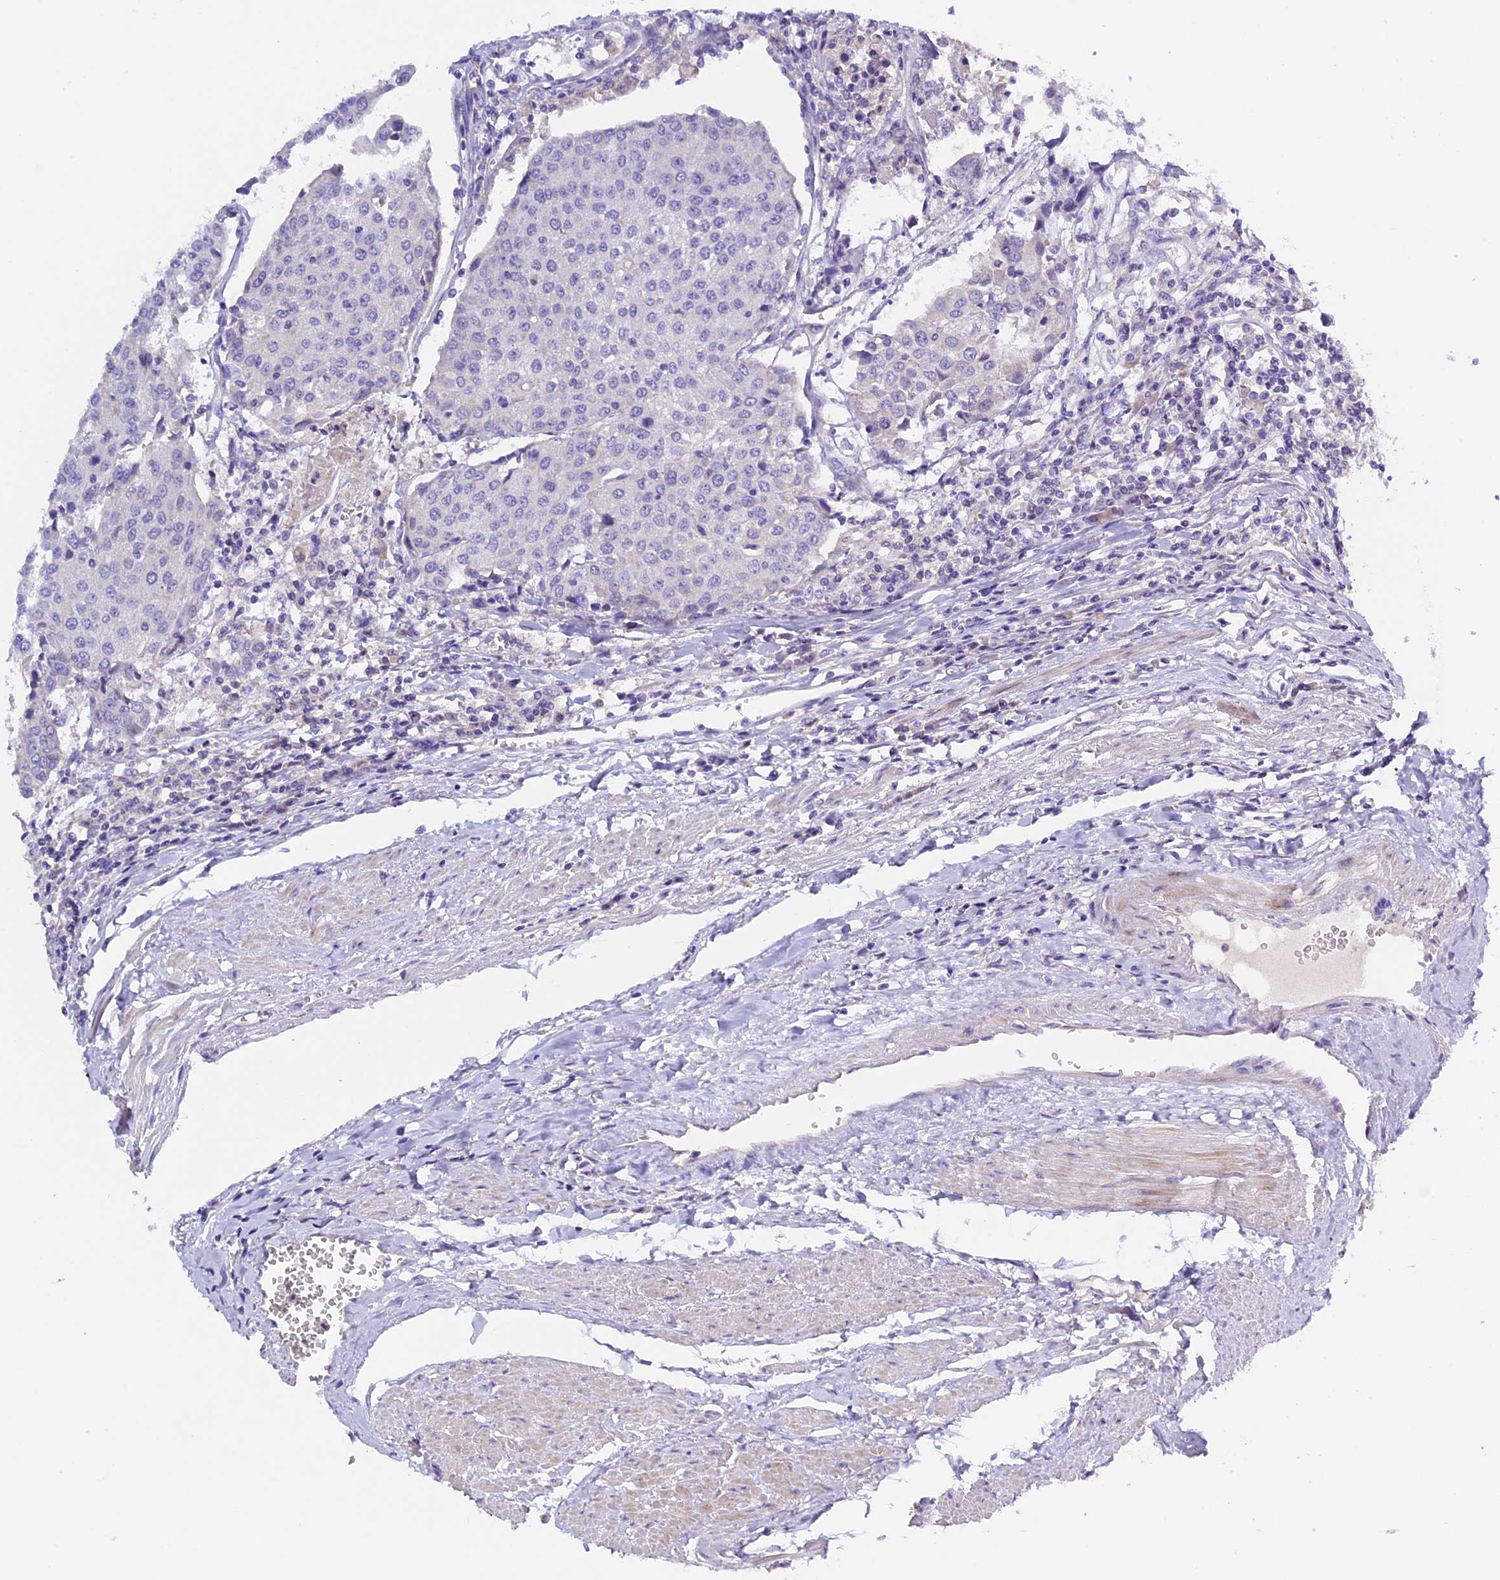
{"staining": {"intensity": "negative", "quantity": "none", "location": "none"}, "tissue": "urothelial cancer", "cell_type": "Tumor cells", "image_type": "cancer", "snomed": [{"axis": "morphology", "description": "Urothelial carcinoma, High grade"}, {"axis": "topography", "description": "Urinary bladder"}], "caption": "Immunohistochemical staining of human urothelial cancer exhibits no significant expression in tumor cells.", "gene": "RTTN", "patient": {"sex": "female", "age": 85}}